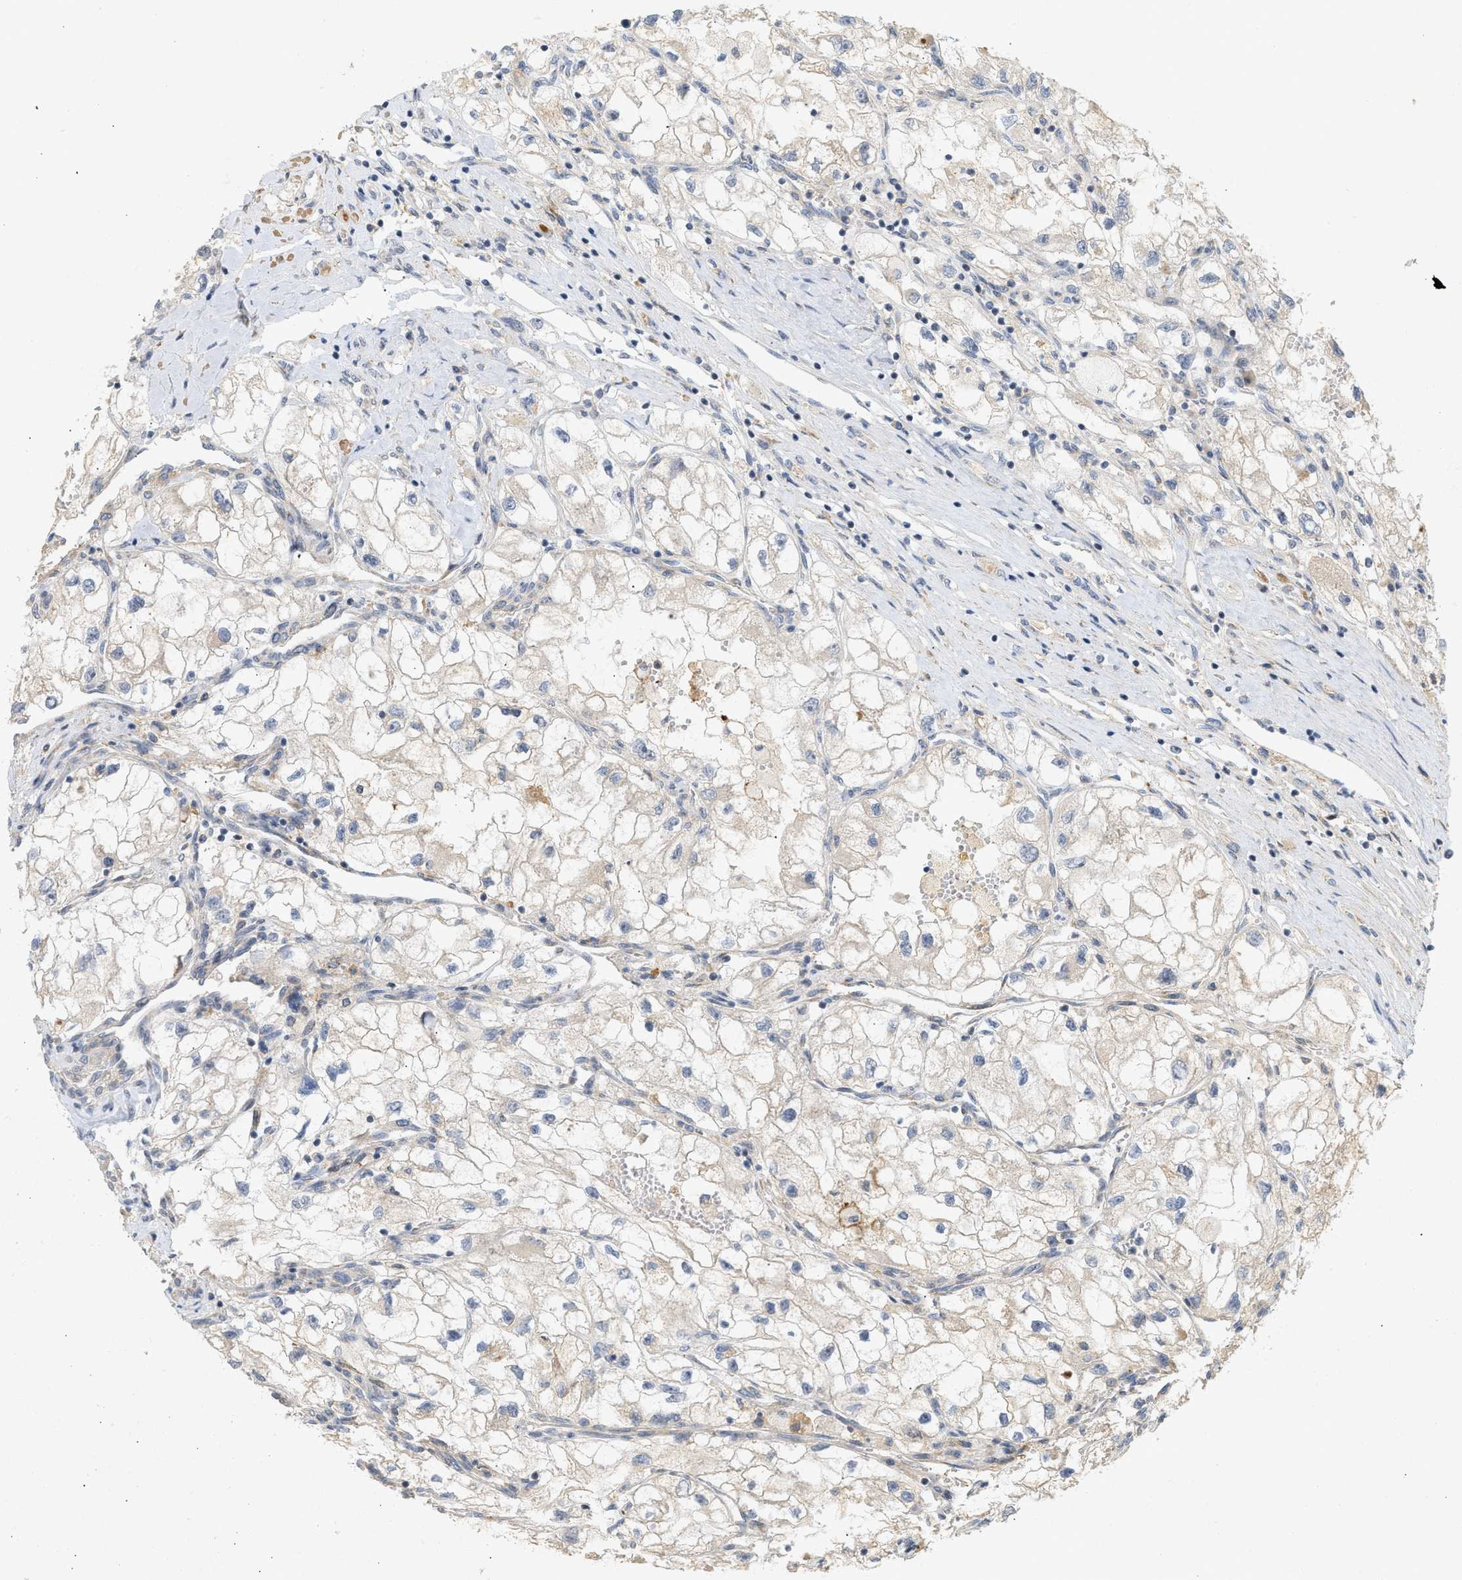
{"staining": {"intensity": "weak", "quantity": ">75%", "location": "cytoplasmic/membranous"}, "tissue": "renal cancer", "cell_type": "Tumor cells", "image_type": "cancer", "snomed": [{"axis": "morphology", "description": "Adenocarcinoma, NOS"}, {"axis": "topography", "description": "Kidney"}], "caption": "DAB (3,3'-diaminobenzidine) immunohistochemical staining of human renal cancer shows weak cytoplasmic/membranous protein positivity in approximately >75% of tumor cells.", "gene": "F8", "patient": {"sex": "female", "age": 70}}